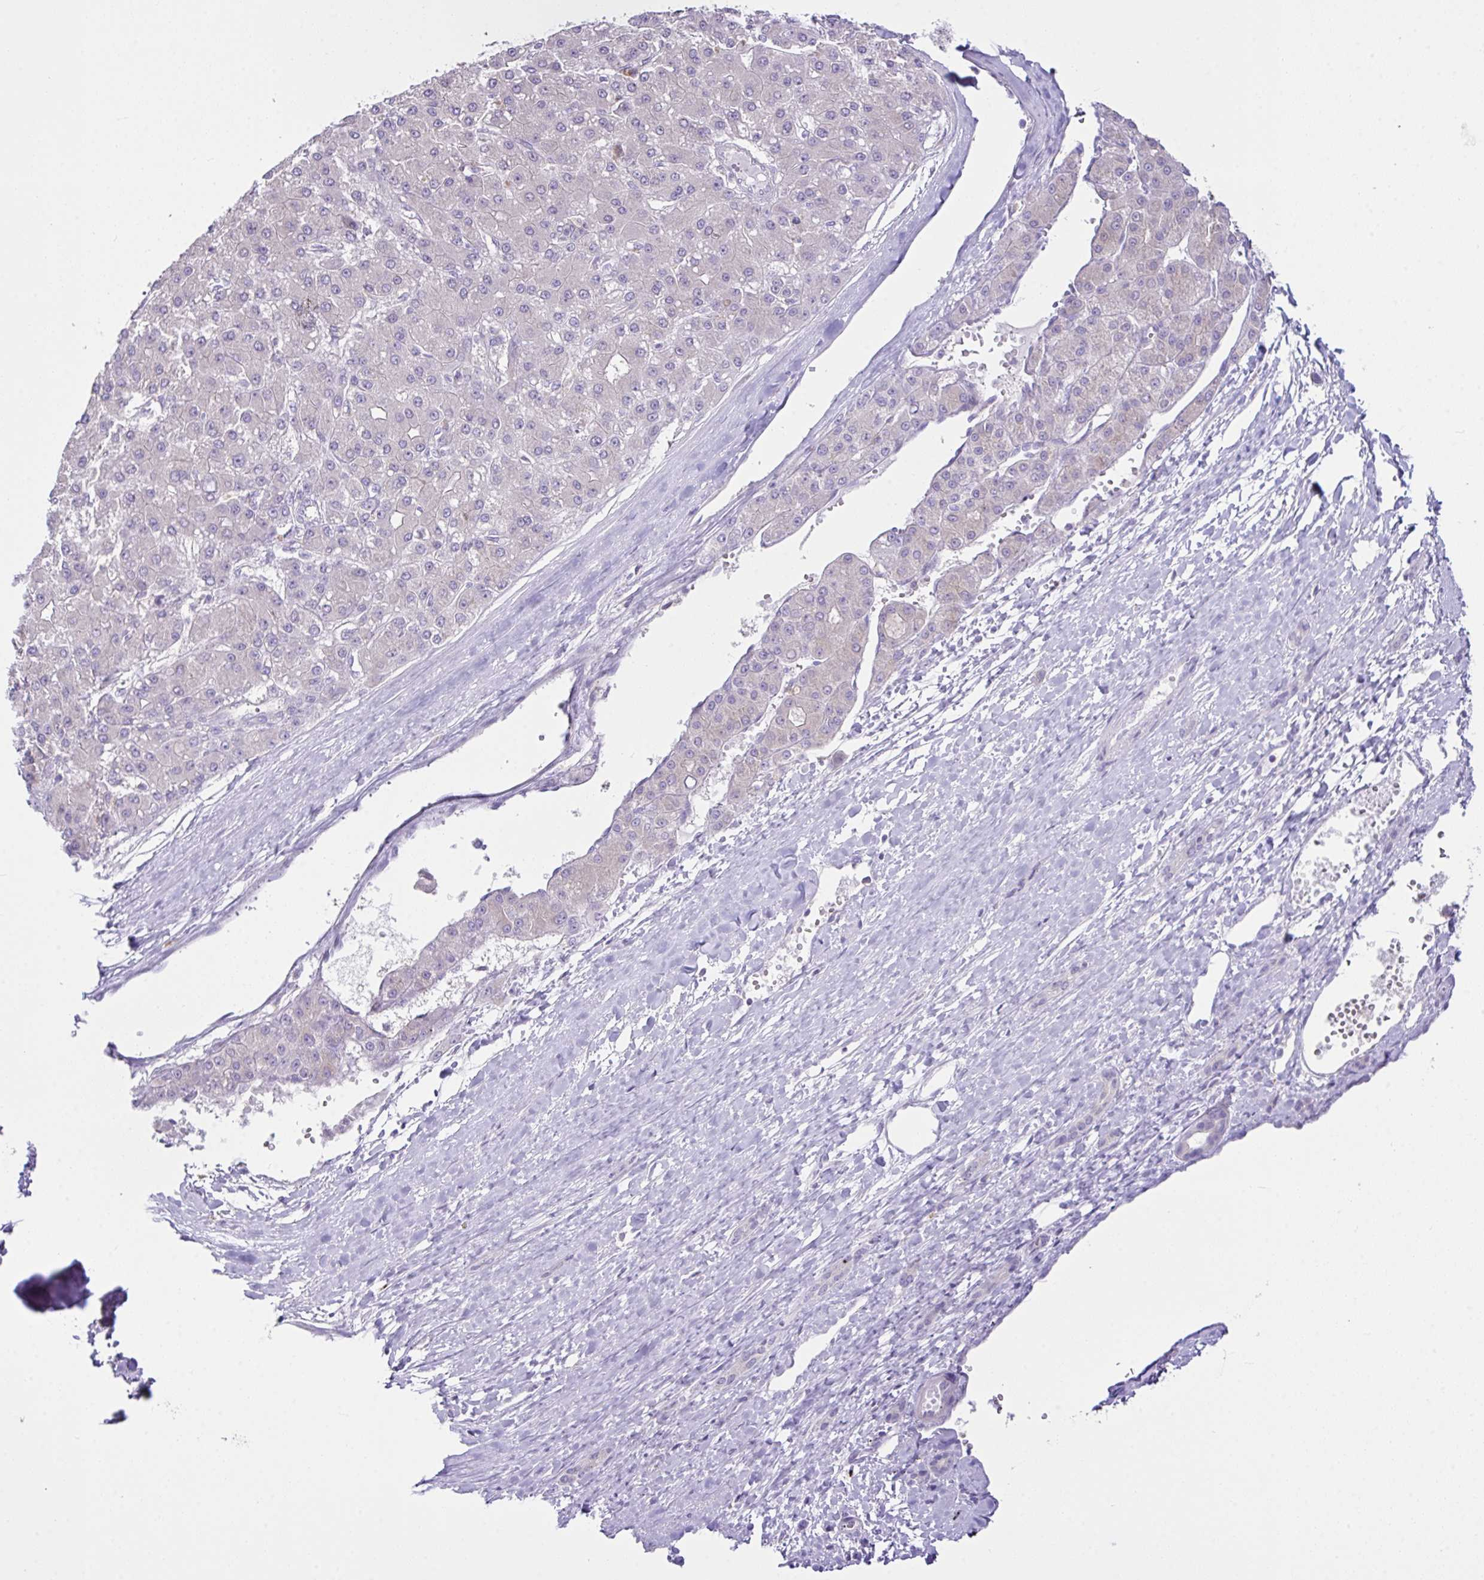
{"staining": {"intensity": "negative", "quantity": "none", "location": "none"}, "tissue": "liver cancer", "cell_type": "Tumor cells", "image_type": "cancer", "snomed": [{"axis": "morphology", "description": "Carcinoma, Hepatocellular, NOS"}, {"axis": "topography", "description": "Liver"}], "caption": "The photomicrograph reveals no staining of tumor cells in liver hepatocellular carcinoma.", "gene": "D2HGDH", "patient": {"sex": "male", "age": 67}}